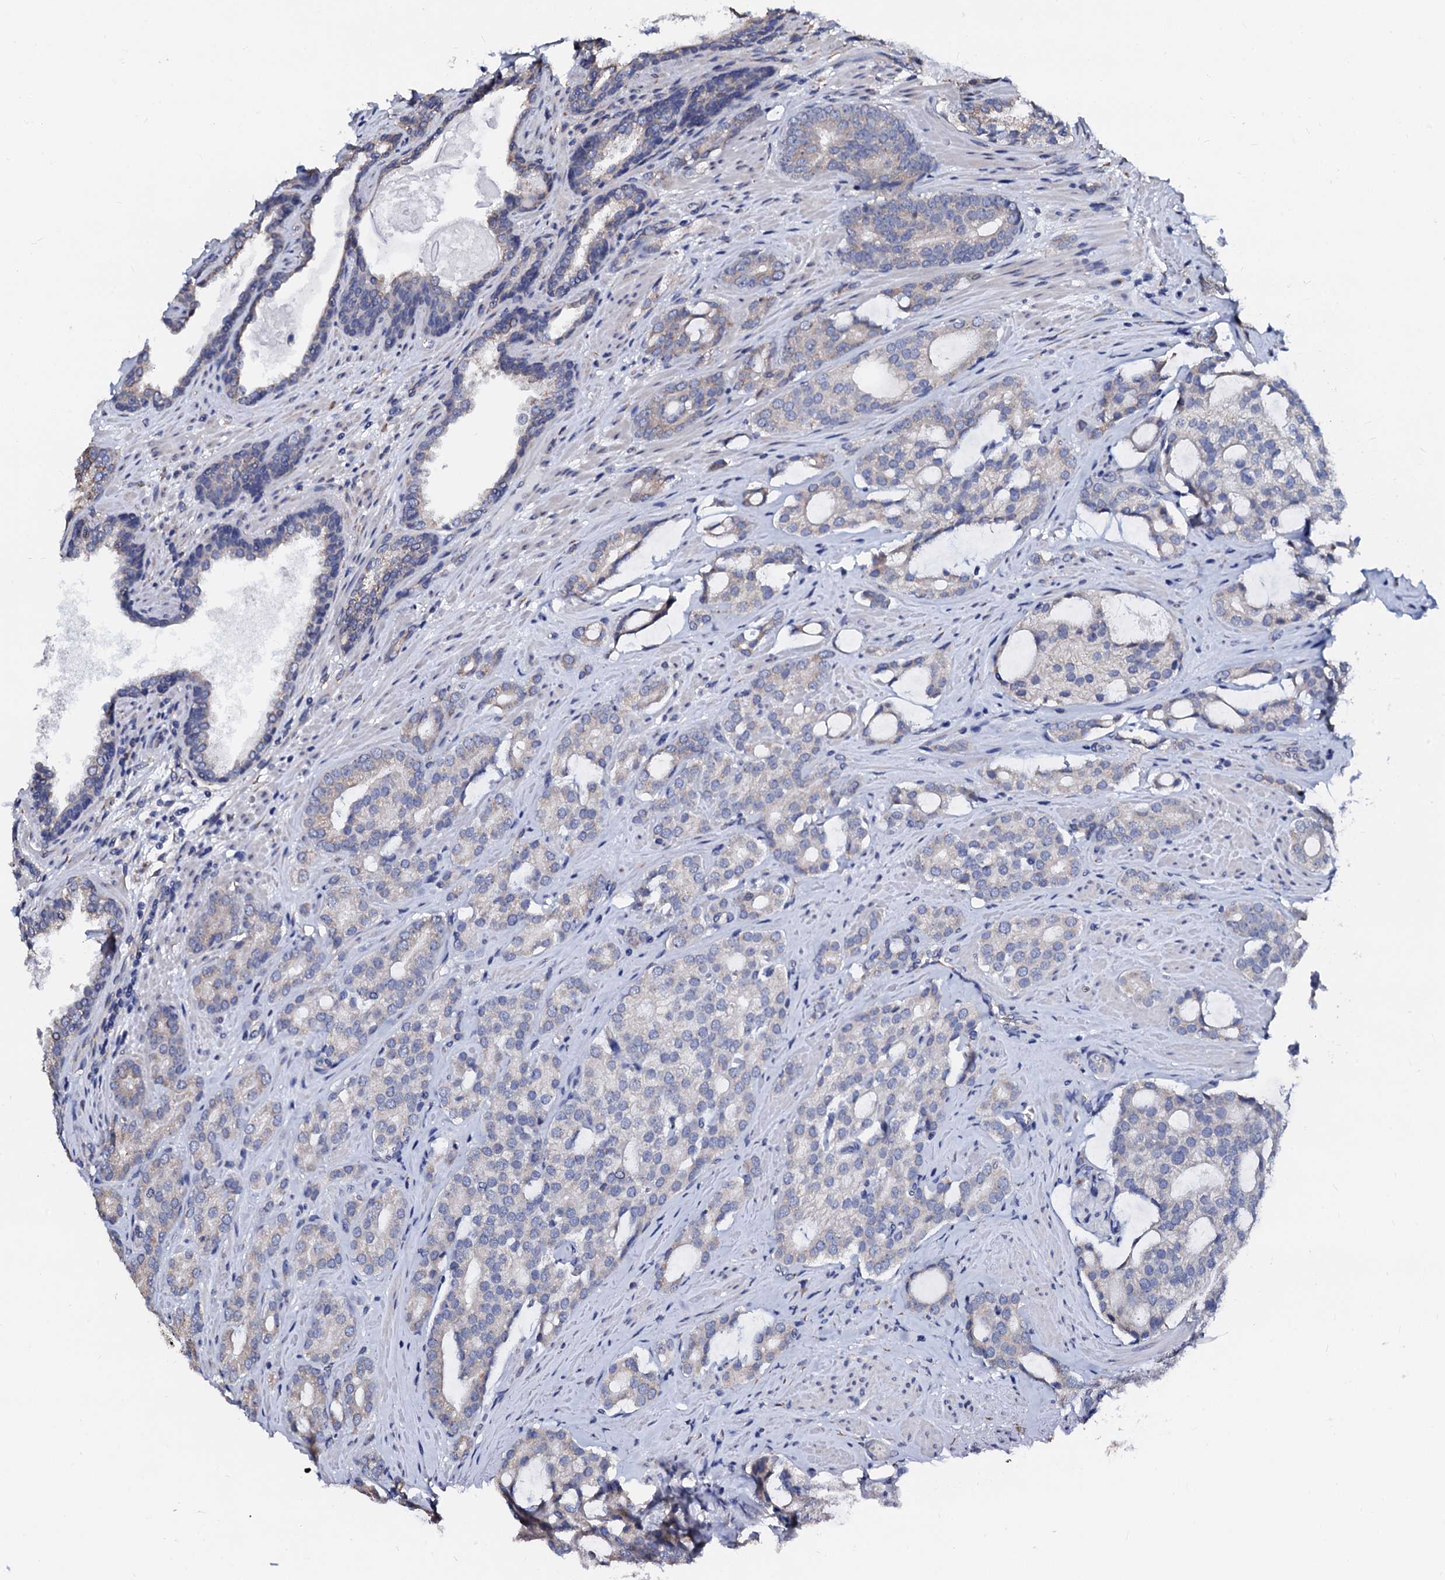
{"staining": {"intensity": "weak", "quantity": "<25%", "location": "cytoplasmic/membranous"}, "tissue": "prostate cancer", "cell_type": "Tumor cells", "image_type": "cancer", "snomed": [{"axis": "morphology", "description": "Adenocarcinoma, High grade"}, {"axis": "topography", "description": "Prostate"}], "caption": "This is a micrograph of immunohistochemistry staining of prostate cancer, which shows no positivity in tumor cells.", "gene": "AKAP3", "patient": {"sex": "male", "age": 63}}